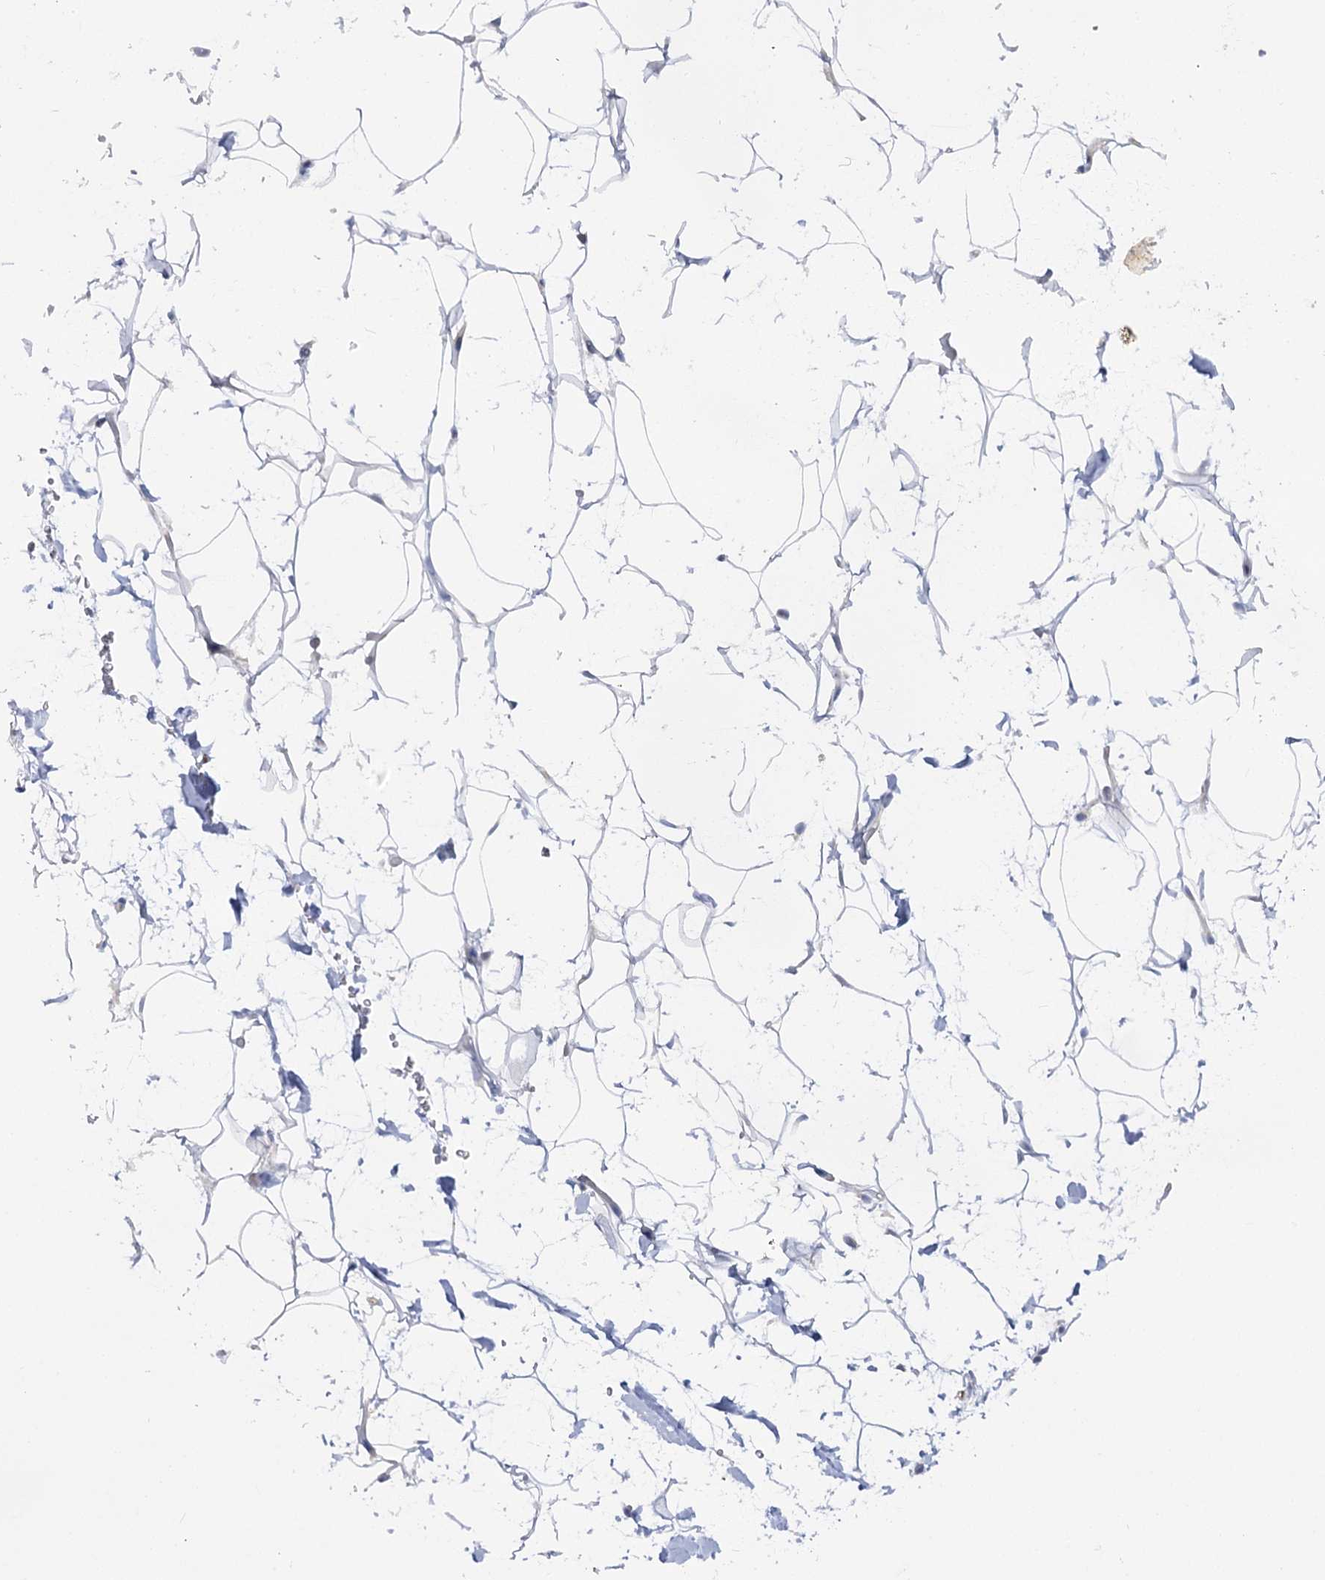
{"staining": {"intensity": "negative", "quantity": "none", "location": "none"}, "tissue": "adipose tissue", "cell_type": "Adipocytes", "image_type": "normal", "snomed": [{"axis": "morphology", "description": "Normal tissue, NOS"}, {"axis": "topography", "description": "Breast"}], "caption": "The immunohistochemistry (IHC) micrograph has no significant staining in adipocytes of adipose tissue. (Stains: DAB immunohistochemistry with hematoxylin counter stain, Microscopy: brightfield microscopy at high magnification).", "gene": "PIWIL4", "patient": {"sex": "female", "age": 26}}